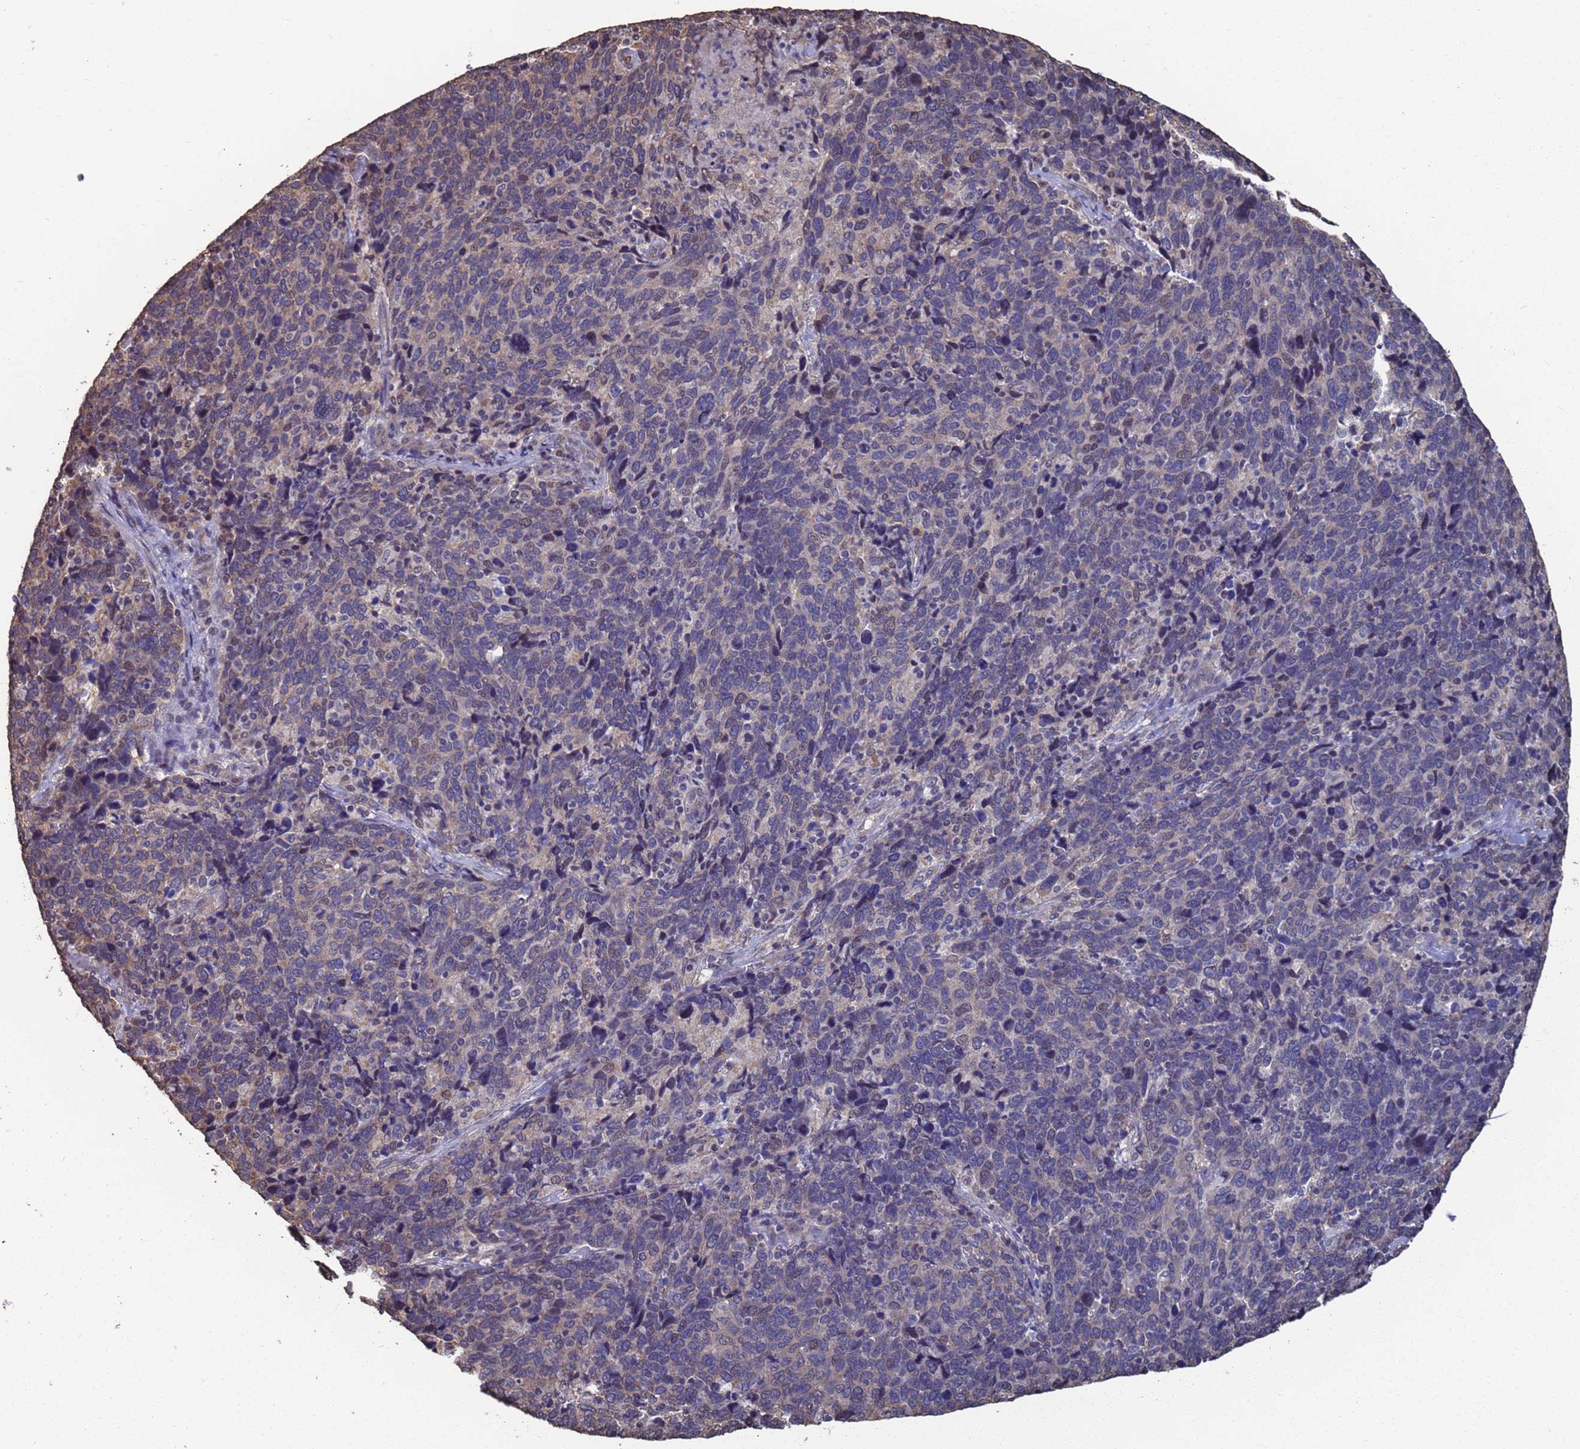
{"staining": {"intensity": "moderate", "quantity": "25%-75%", "location": "cytoplasmic/membranous"}, "tissue": "cervical cancer", "cell_type": "Tumor cells", "image_type": "cancer", "snomed": [{"axis": "morphology", "description": "Squamous cell carcinoma, NOS"}, {"axis": "topography", "description": "Cervix"}], "caption": "DAB immunohistochemical staining of cervical squamous cell carcinoma exhibits moderate cytoplasmic/membranous protein positivity in about 25%-75% of tumor cells.", "gene": "CFAP119", "patient": {"sex": "female", "age": 41}}